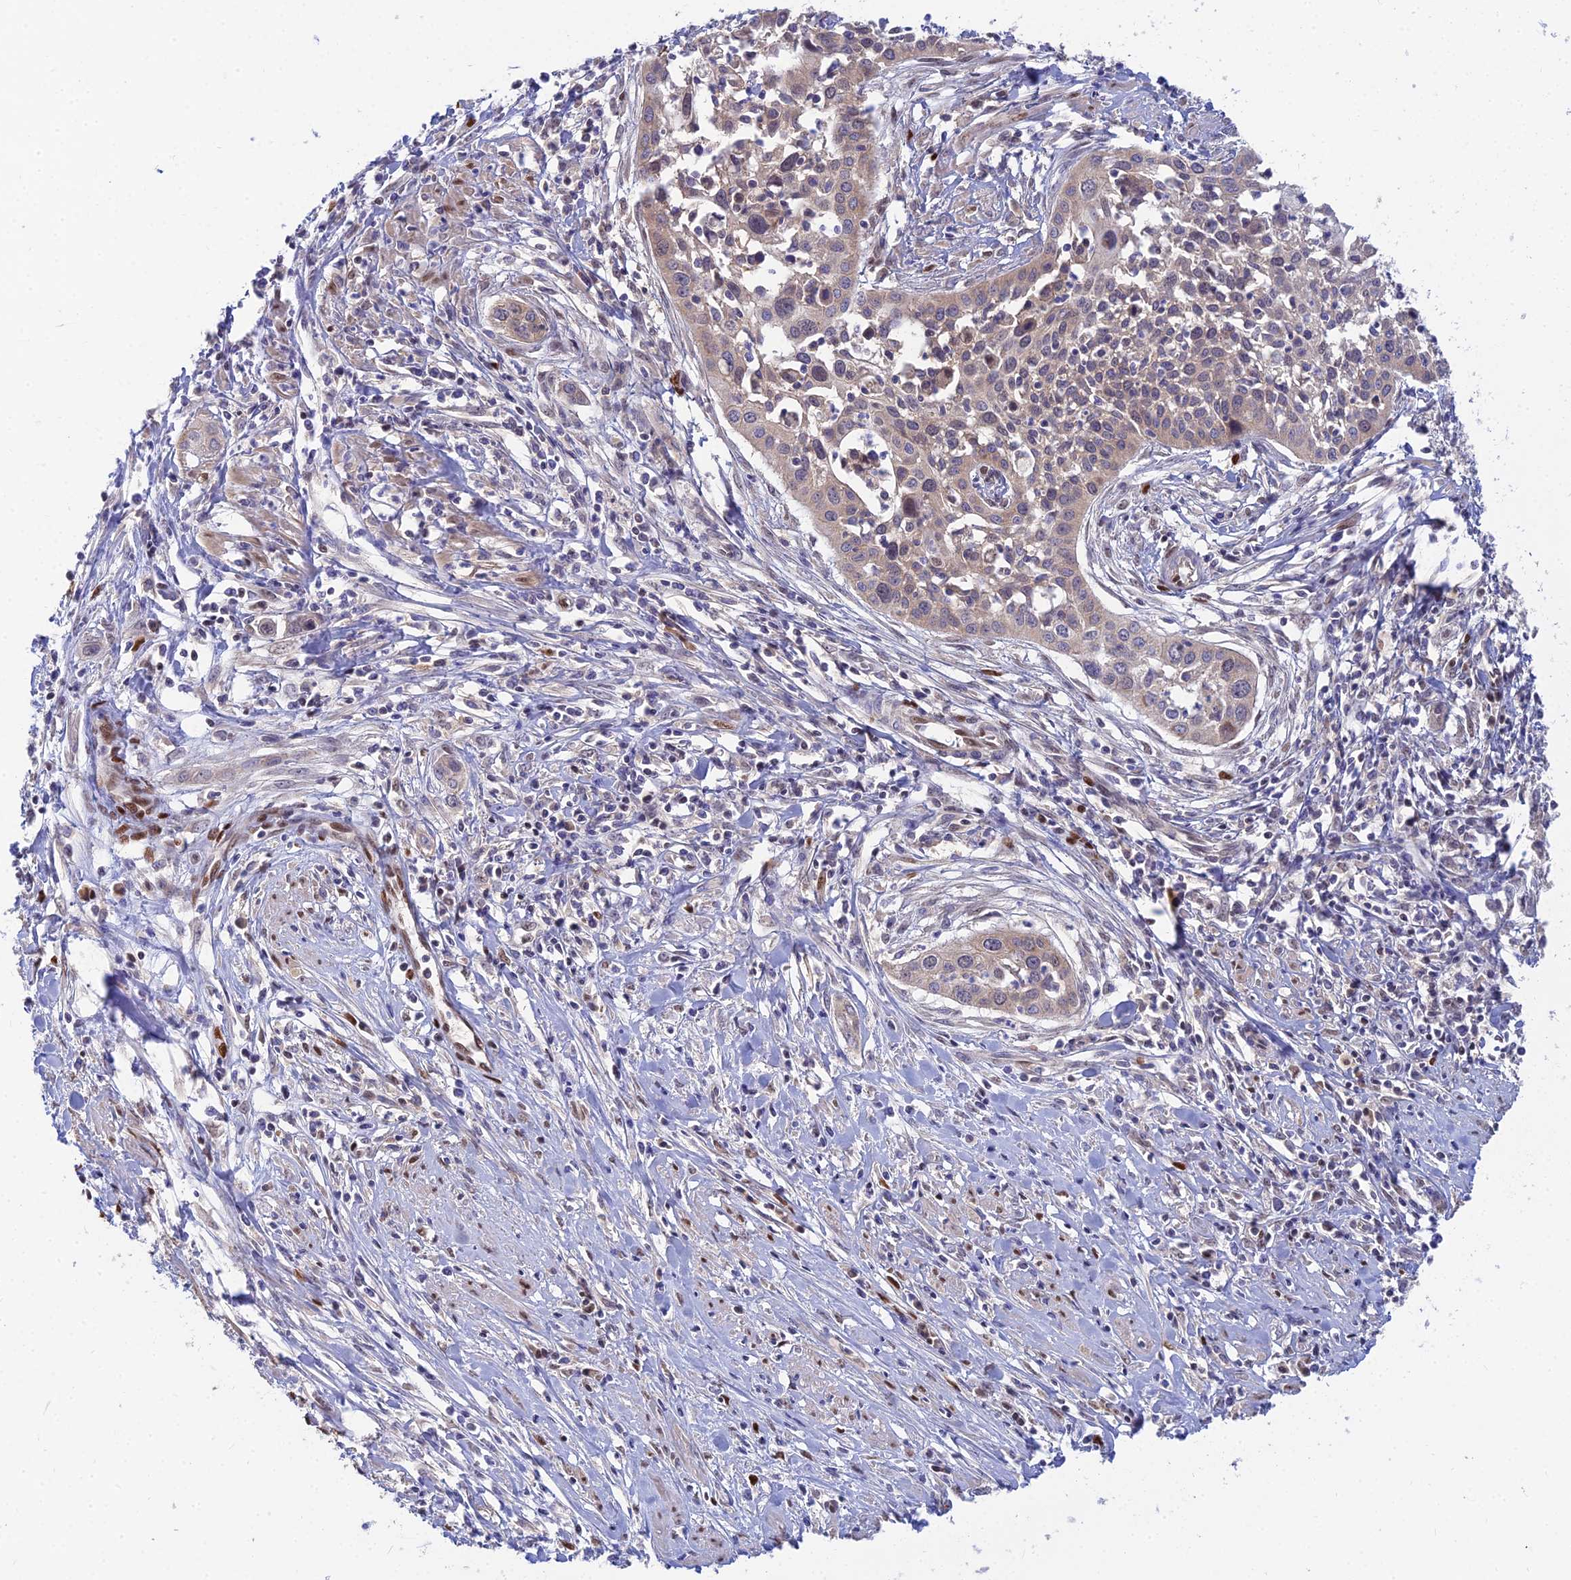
{"staining": {"intensity": "weak", "quantity": "25%-75%", "location": "cytoplasmic/membranous,nuclear"}, "tissue": "cervical cancer", "cell_type": "Tumor cells", "image_type": "cancer", "snomed": [{"axis": "morphology", "description": "Squamous cell carcinoma, NOS"}, {"axis": "topography", "description": "Cervix"}], "caption": "Tumor cells show low levels of weak cytoplasmic/membranous and nuclear staining in approximately 25%-75% of cells in cervical squamous cell carcinoma.", "gene": "DNPEP", "patient": {"sex": "female", "age": 34}}